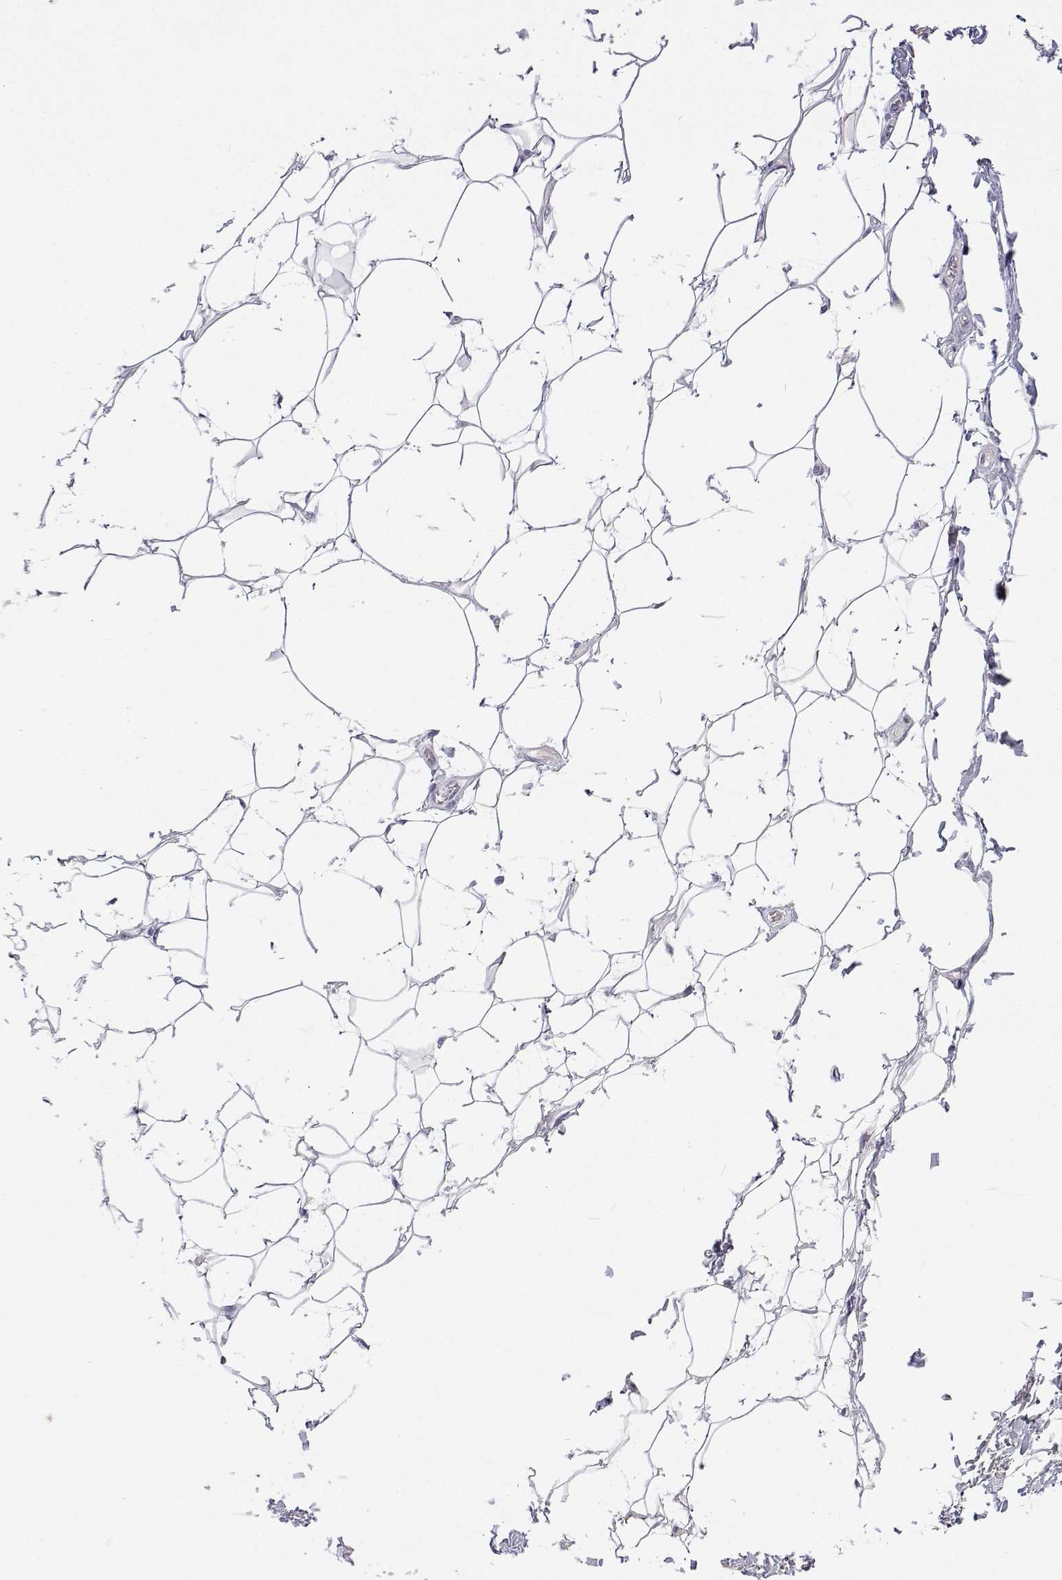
{"staining": {"intensity": "negative", "quantity": "none", "location": "none"}, "tissue": "adipose tissue", "cell_type": "Adipocytes", "image_type": "normal", "snomed": [{"axis": "morphology", "description": "Normal tissue, NOS"}, {"axis": "topography", "description": "Peripheral nerve tissue"}], "caption": "A histopathology image of human adipose tissue is negative for staining in adipocytes. The staining is performed using DAB brown chromogen with nuclei counter-stained in using hematoxylin.", "gene": "ANKRD65", "patient": {"sex": "male", "age": 51}}